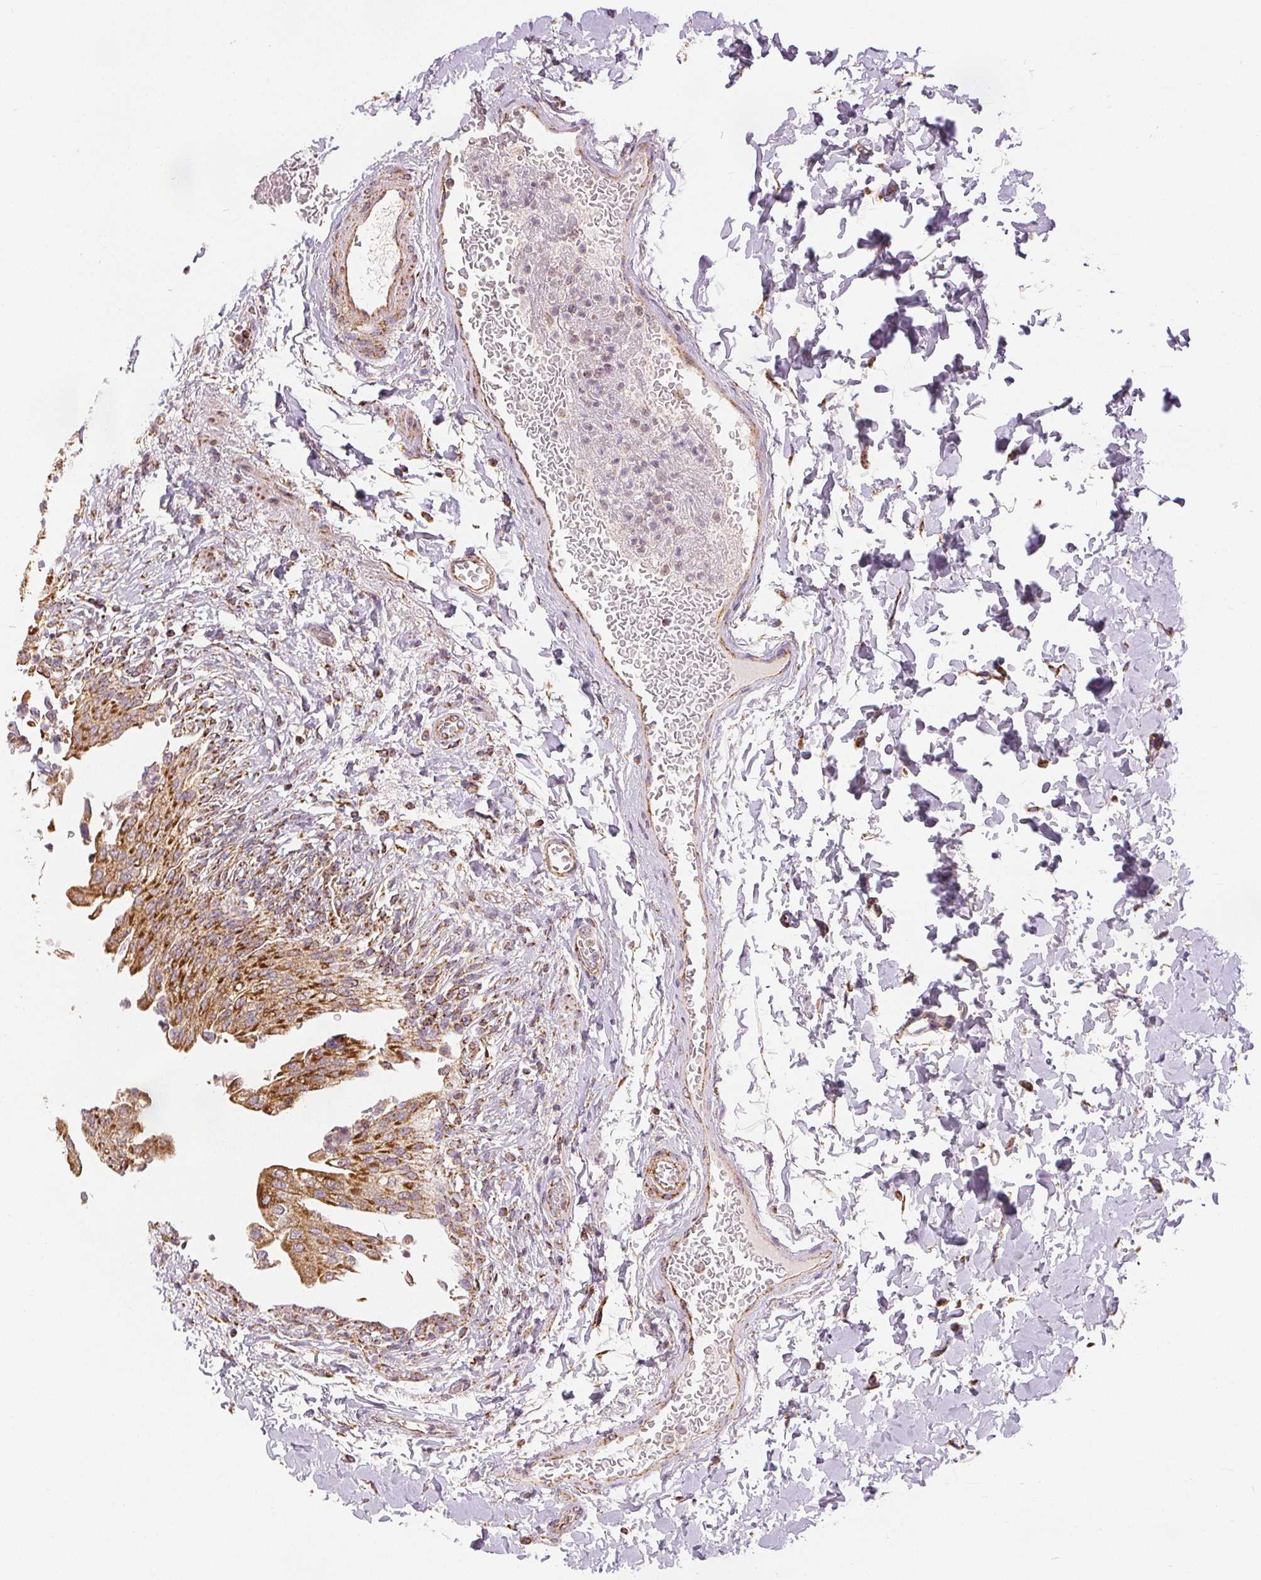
{"staining": {"intensity": "strong", "quantity": ">75%", "location": "cytoplasmic/membranous"}, "tissue": "urinary bladder", "cell_type": "Urothelial cells", "image_type": "normal", "snomed": [{"axis": "morphology", "description": "Normal tissue, NOS"}, {"axis": "topography", "description": "Urinary bladder"}, {"axis": "topography", "description": "Peripheral nerve tissue"}], "caption": "A high-resolution micrograph shows immunohistochemistry staining of unremarkable urinary bladder, which reveals strong cytoplasmic/membranous expression in approximately >75% of urothelial cells.", "gene": "SDHB", "patient": {"sex": "female", "age": 60}}